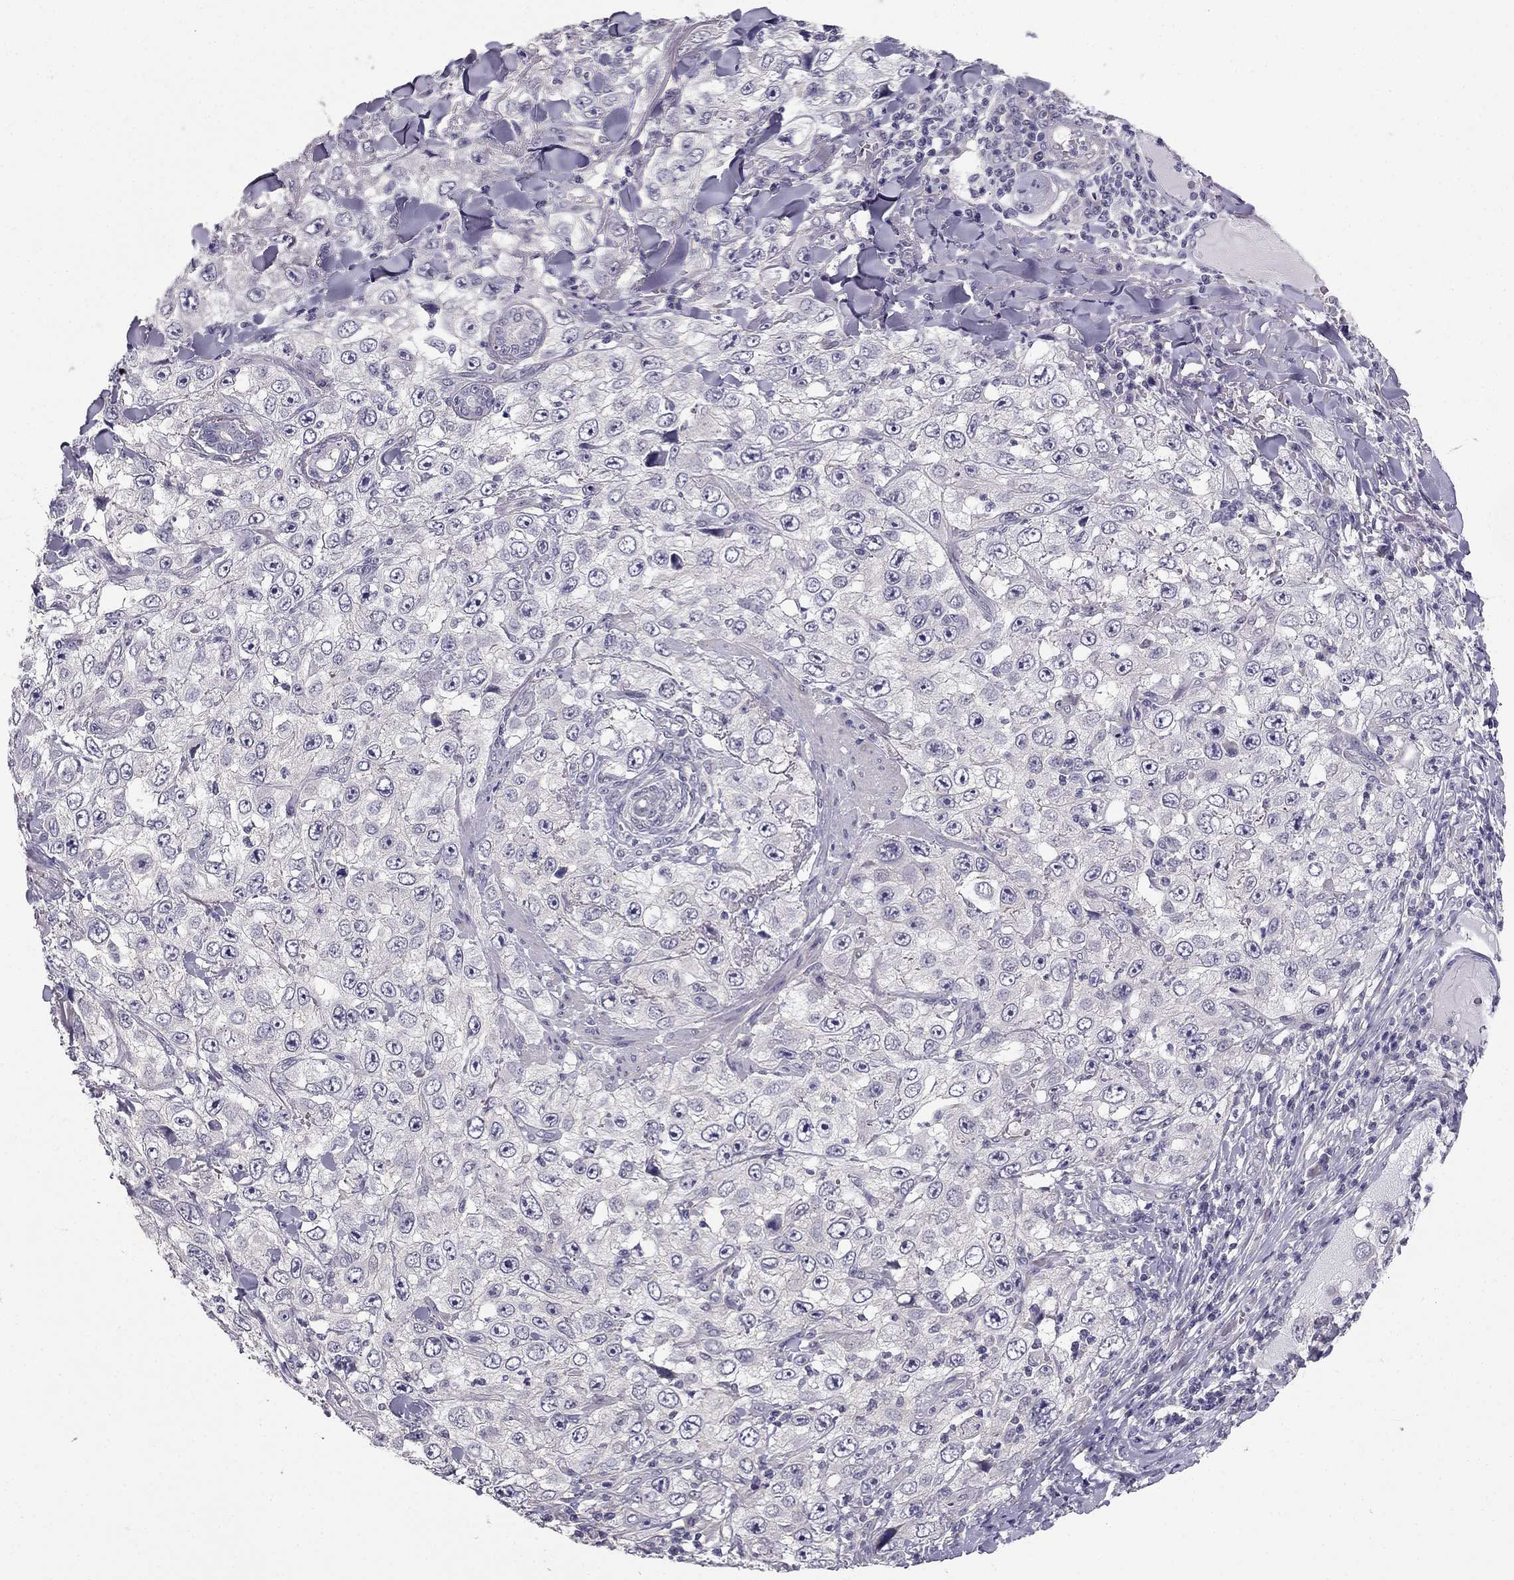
{"staining": {"intensity": "negative", "quantity": "none", "location": "none"}, "tissue": "skin cancer", "cell_type": "Tumor cells", "image_type": "cancer", "snomed": [{"axis": "morphology", "description": "Squamous cell carcinoma, NOS"}, {"axis": "topography", "description": "Skin"}], "caption": "IHC image of neoplastic tissue: human skin squamous cell carcinoma stained with DAB reveals no significant protein positivity in tumor cells.", "gene": "HSFX1", "patient": {"sex": "male", "age": 82}}